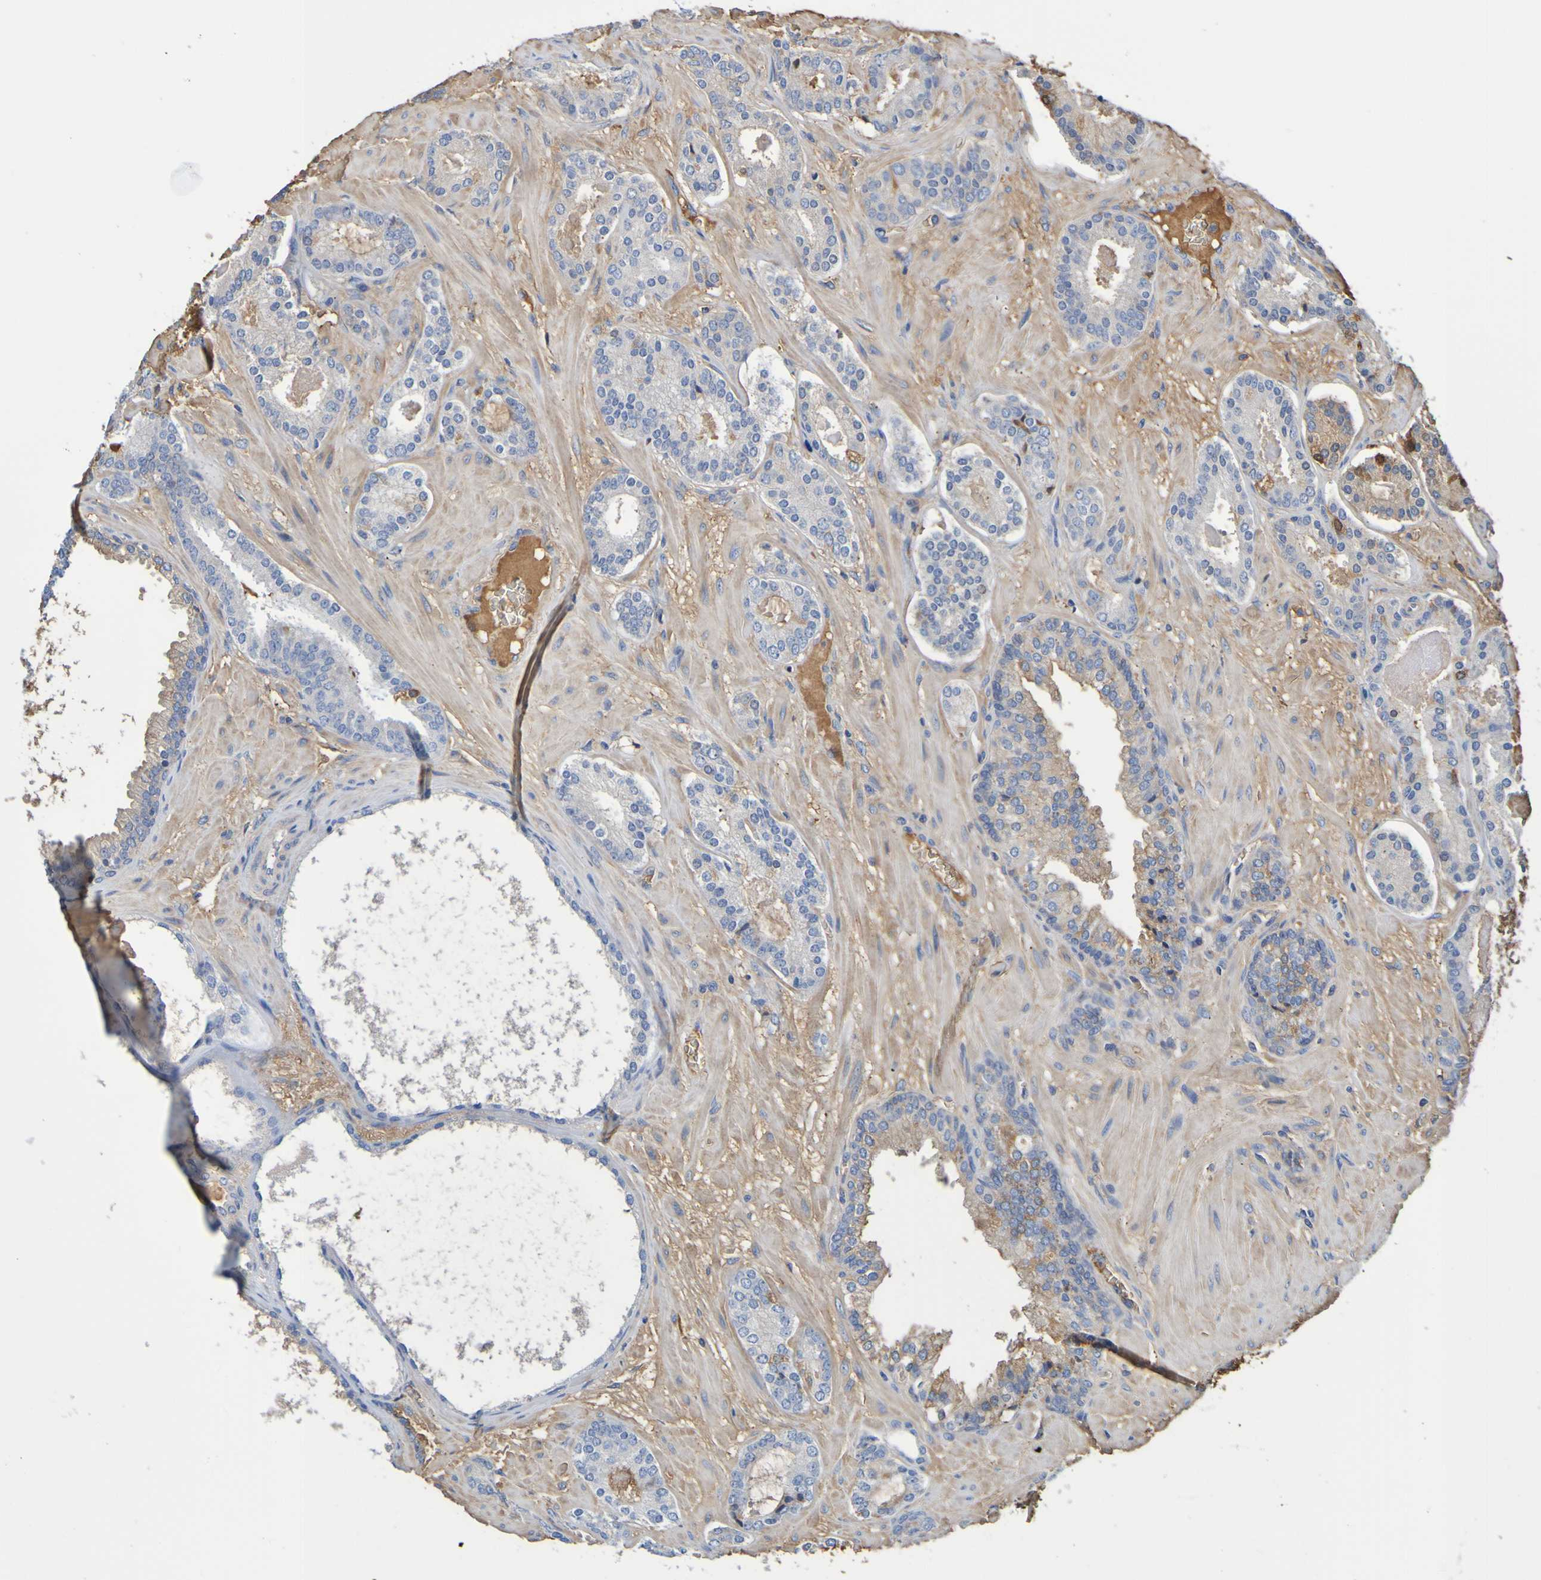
{"staining": {"intensity": "negative", "quantity": "none", "location": "none"}, "tissue": "prostate cancer", "cell_type": "Tumor cells", "image_type": "cancer", "snomed": [{"axis": "morphology", "description": "Adenocarcinoma, Low grade"}, {"axis": "topography", "description": "Prostate"}], "caption": "This image is of prostate cancer stained with IHC to label a protein in brown with the nuclei are counter-stained blue. There is no expression in tumor cells.", "gene": "GAB3", "patient": {"sex": "male", "age": 63}}